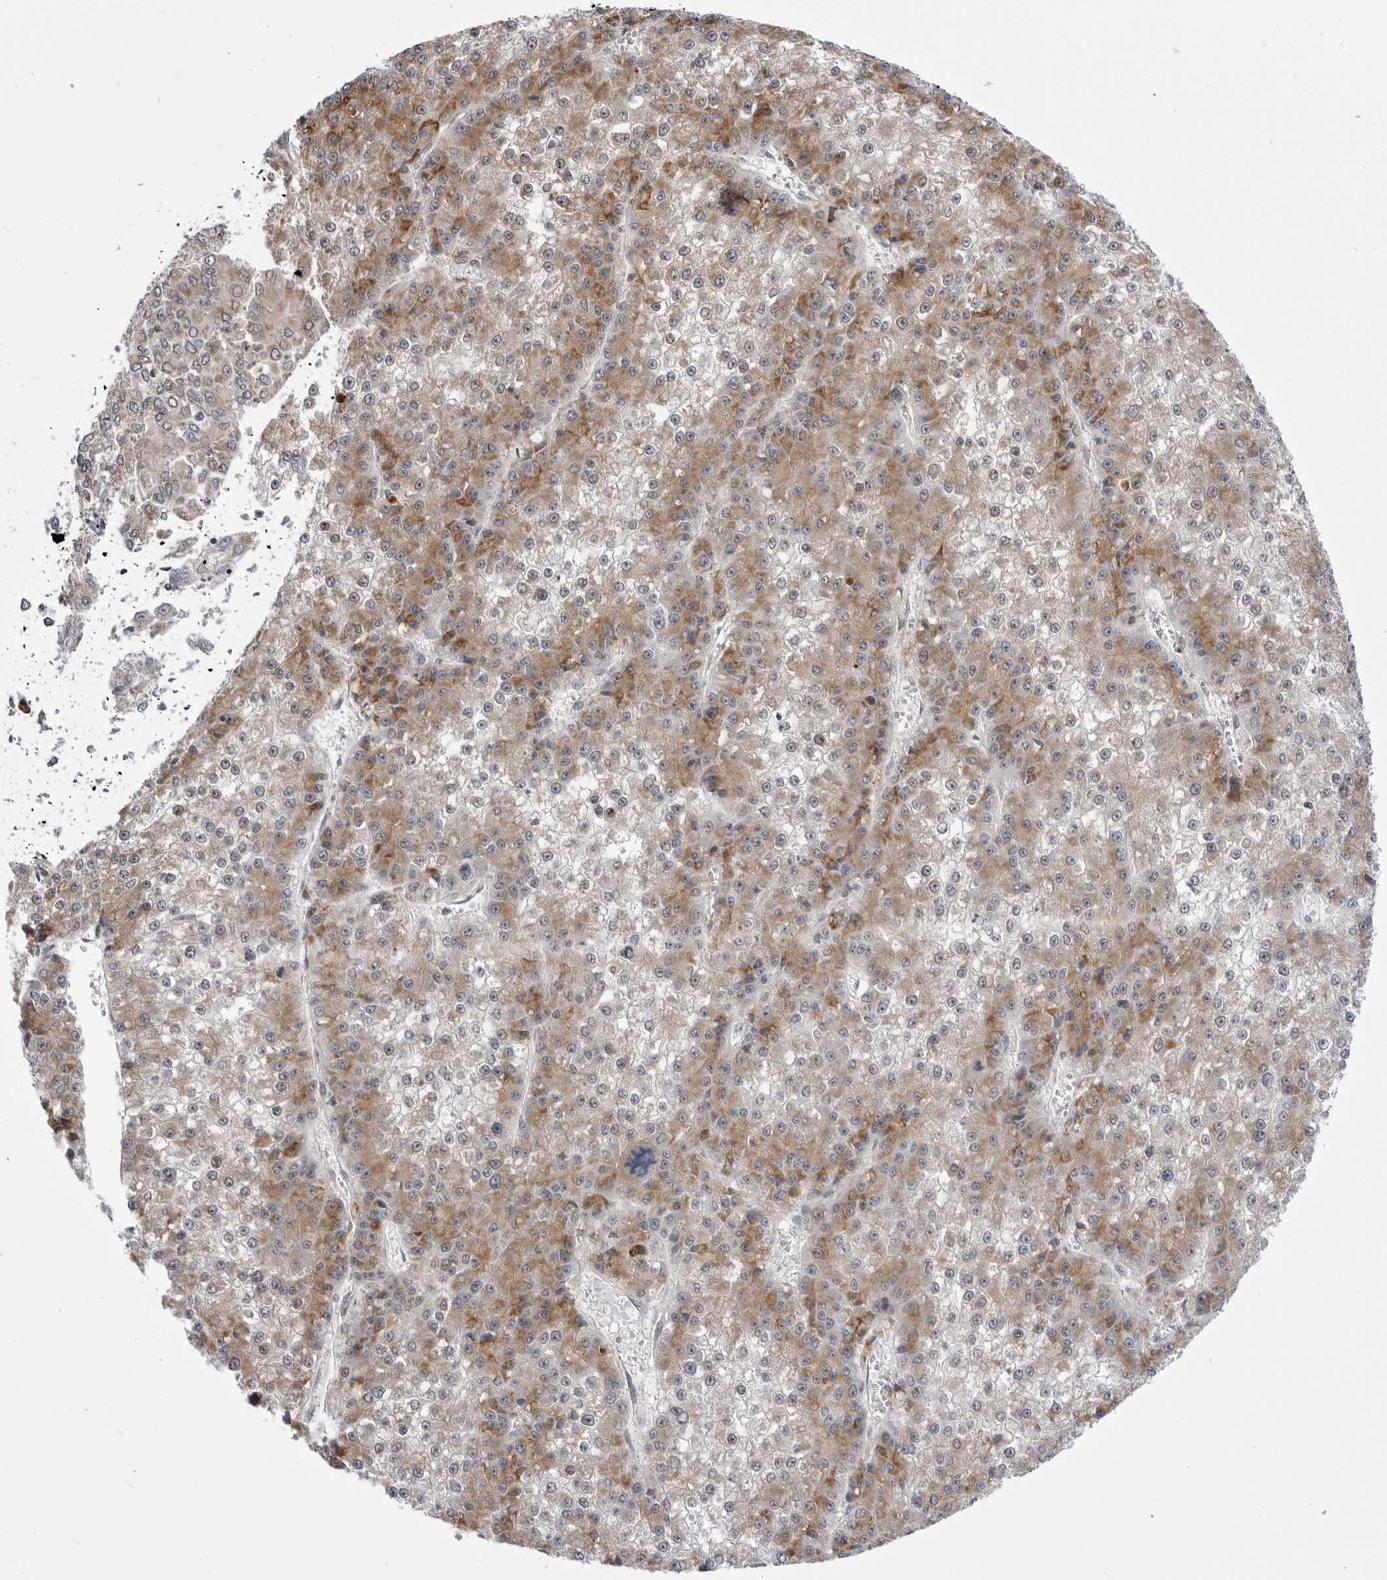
{"staining": {"intensity": "moderate", "quantity": "25%-75%", "location": "cytoplasmic/membranous"}, "tissue": "liver cancer", "cell_type": "Tumor cells", "image_type": "cancer", "snomed": [{"axis": "morphology", "description": "Carcinoma, Hepatocellular, NOS"}, {"axis": "topography", "description": "Liver"}], "caption": "The micrograph reveals staining of liver cancer, revealing moderate cytoplasmic/membranous protein staining (brown color) within tumor cells.", "gene": "CCDC18", "patient": {"sex": "female", "age": 73}}